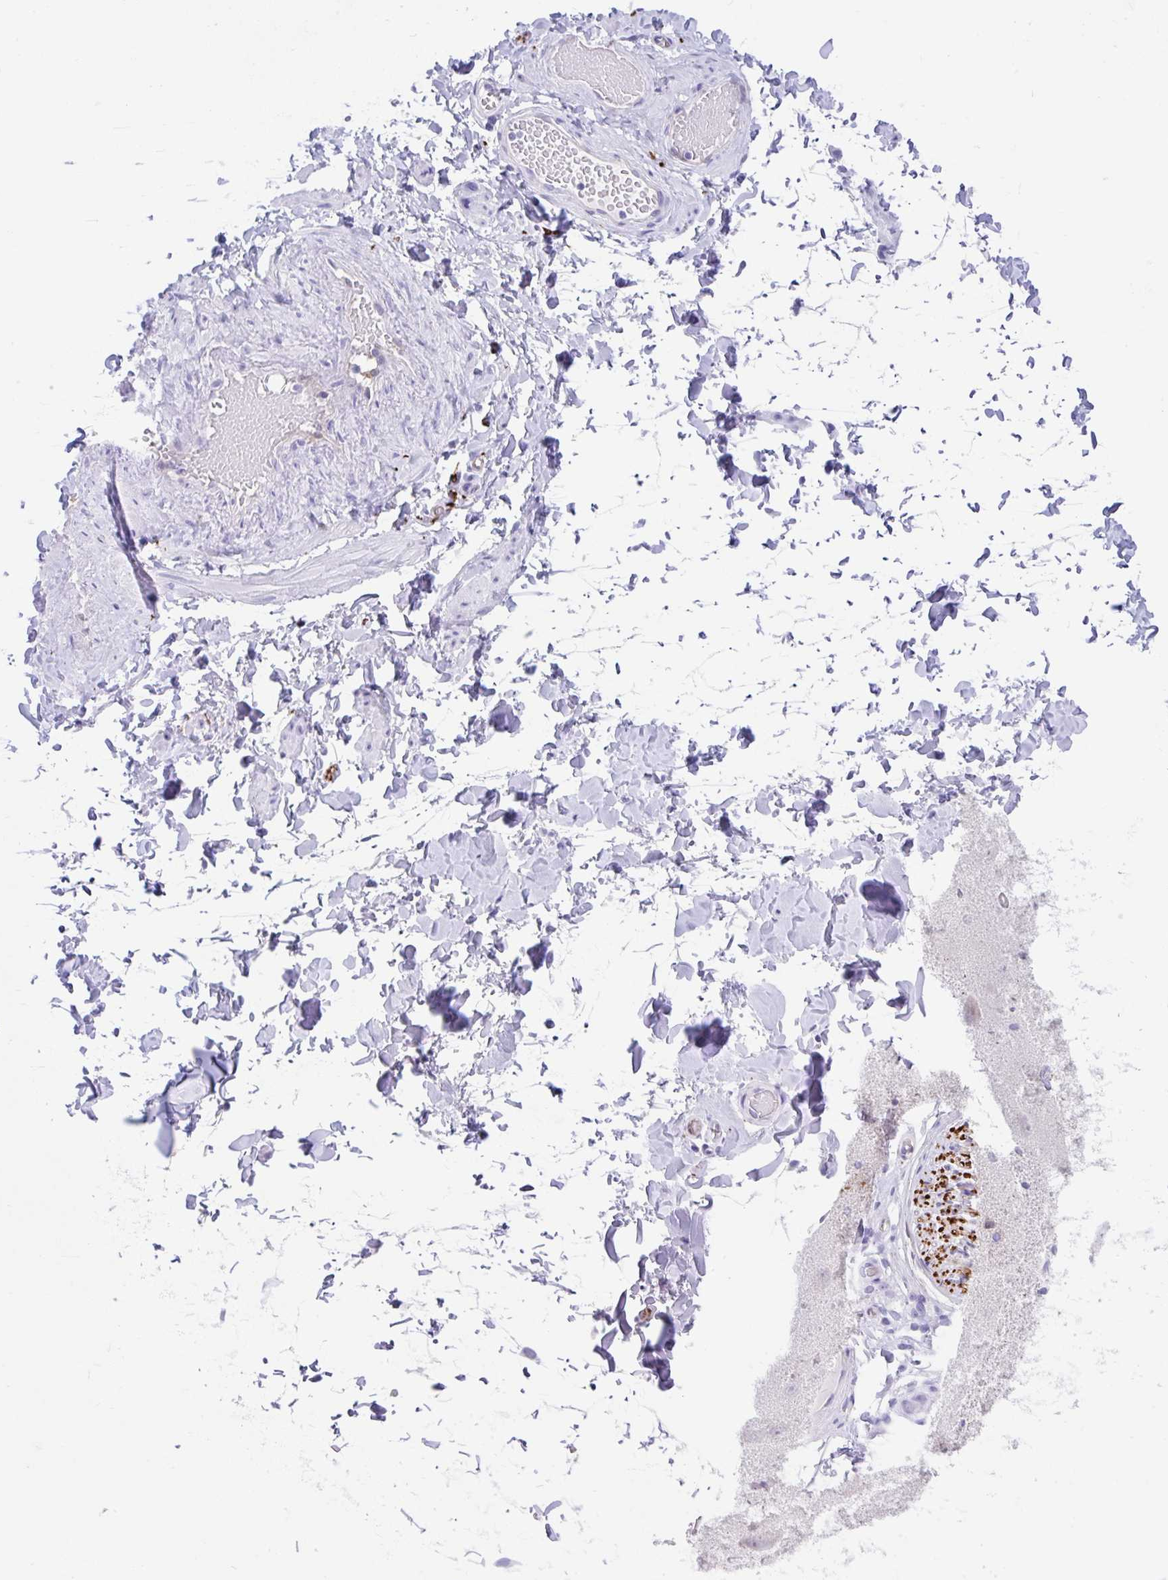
{"staining": {"intensity": "negative", "quantity": "none", "location": "none"}, "tissue": "adipose tissue", "cell_type": "Adipocytes", "image_type": "normal", "snomed": [{"axis": "morphology", "description": "Normal tissue, NOS"}, {"axis": "topography", "description": "Soft tissue"}, {"axis": "topography", "description": "Adipose tissue"}, {"axis": "topography", "description": "Vascular tissue"}, {"axis": "topography", "description": "Peripheral nerve tissue"}], "caption": "IHC of benign adipose tissue displays no positivity in adipocytes. Nuclei are stained in blue.", "gene": "FAM107A", "patient": {"sex": "male", "age": 29}}